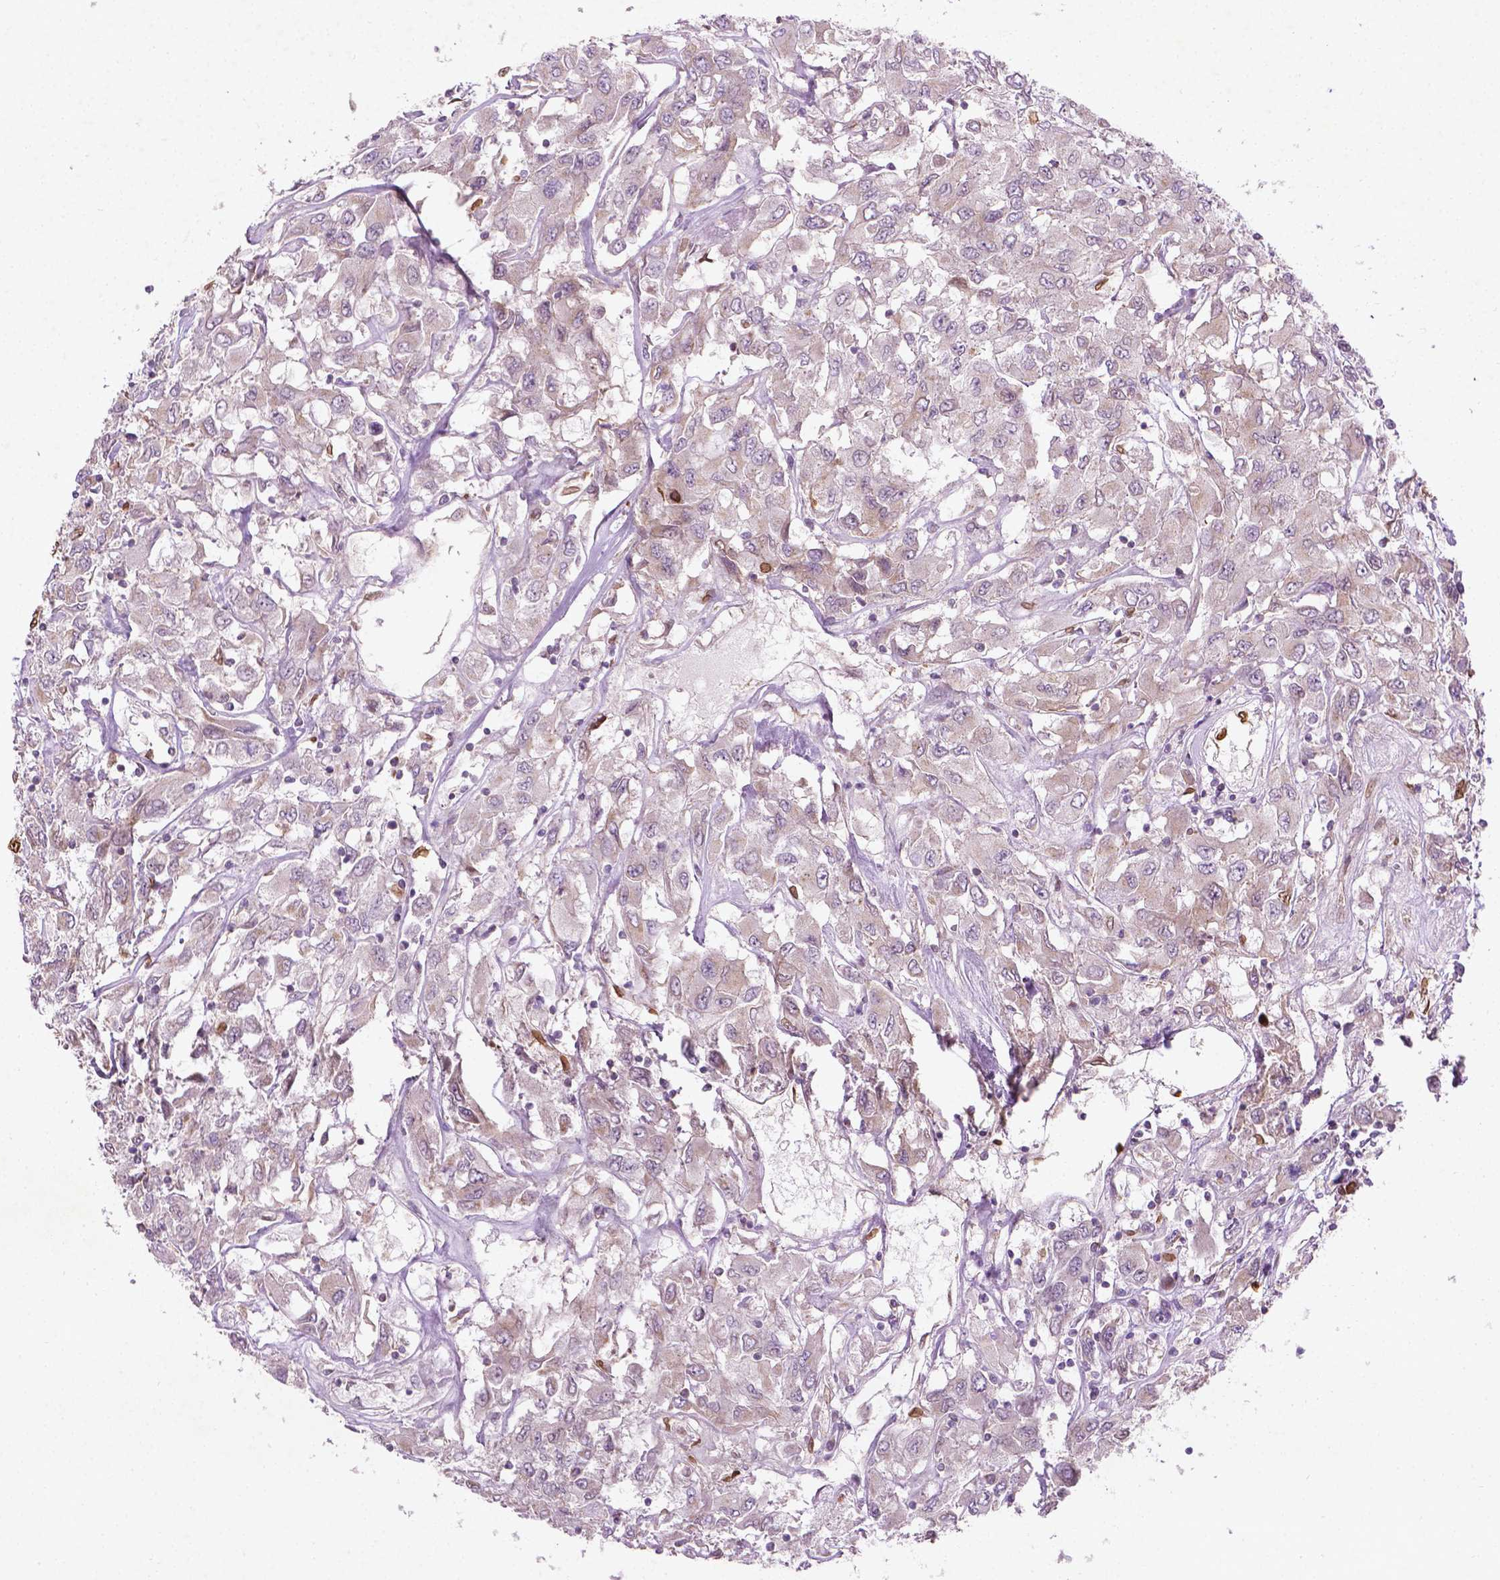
{"staining": {"intensity": "negative", "quantity": "none", "location": "none"}, "tissue": "renal cancer", "cell_type": "Tumor cells", "image_type": "cancer", "snomed": [{"axis": "morphology", "description": "Adenocarcinoma, NOS"}, {"axis": "topography", "description": "Kidney"}], "caption": "Immunohistochemical staining of renal cancer (adenocarcinoma) shows no significant staining in tumor cells.", "gene": "TCHP", "patient": {"sex": "female", "age": 76}}